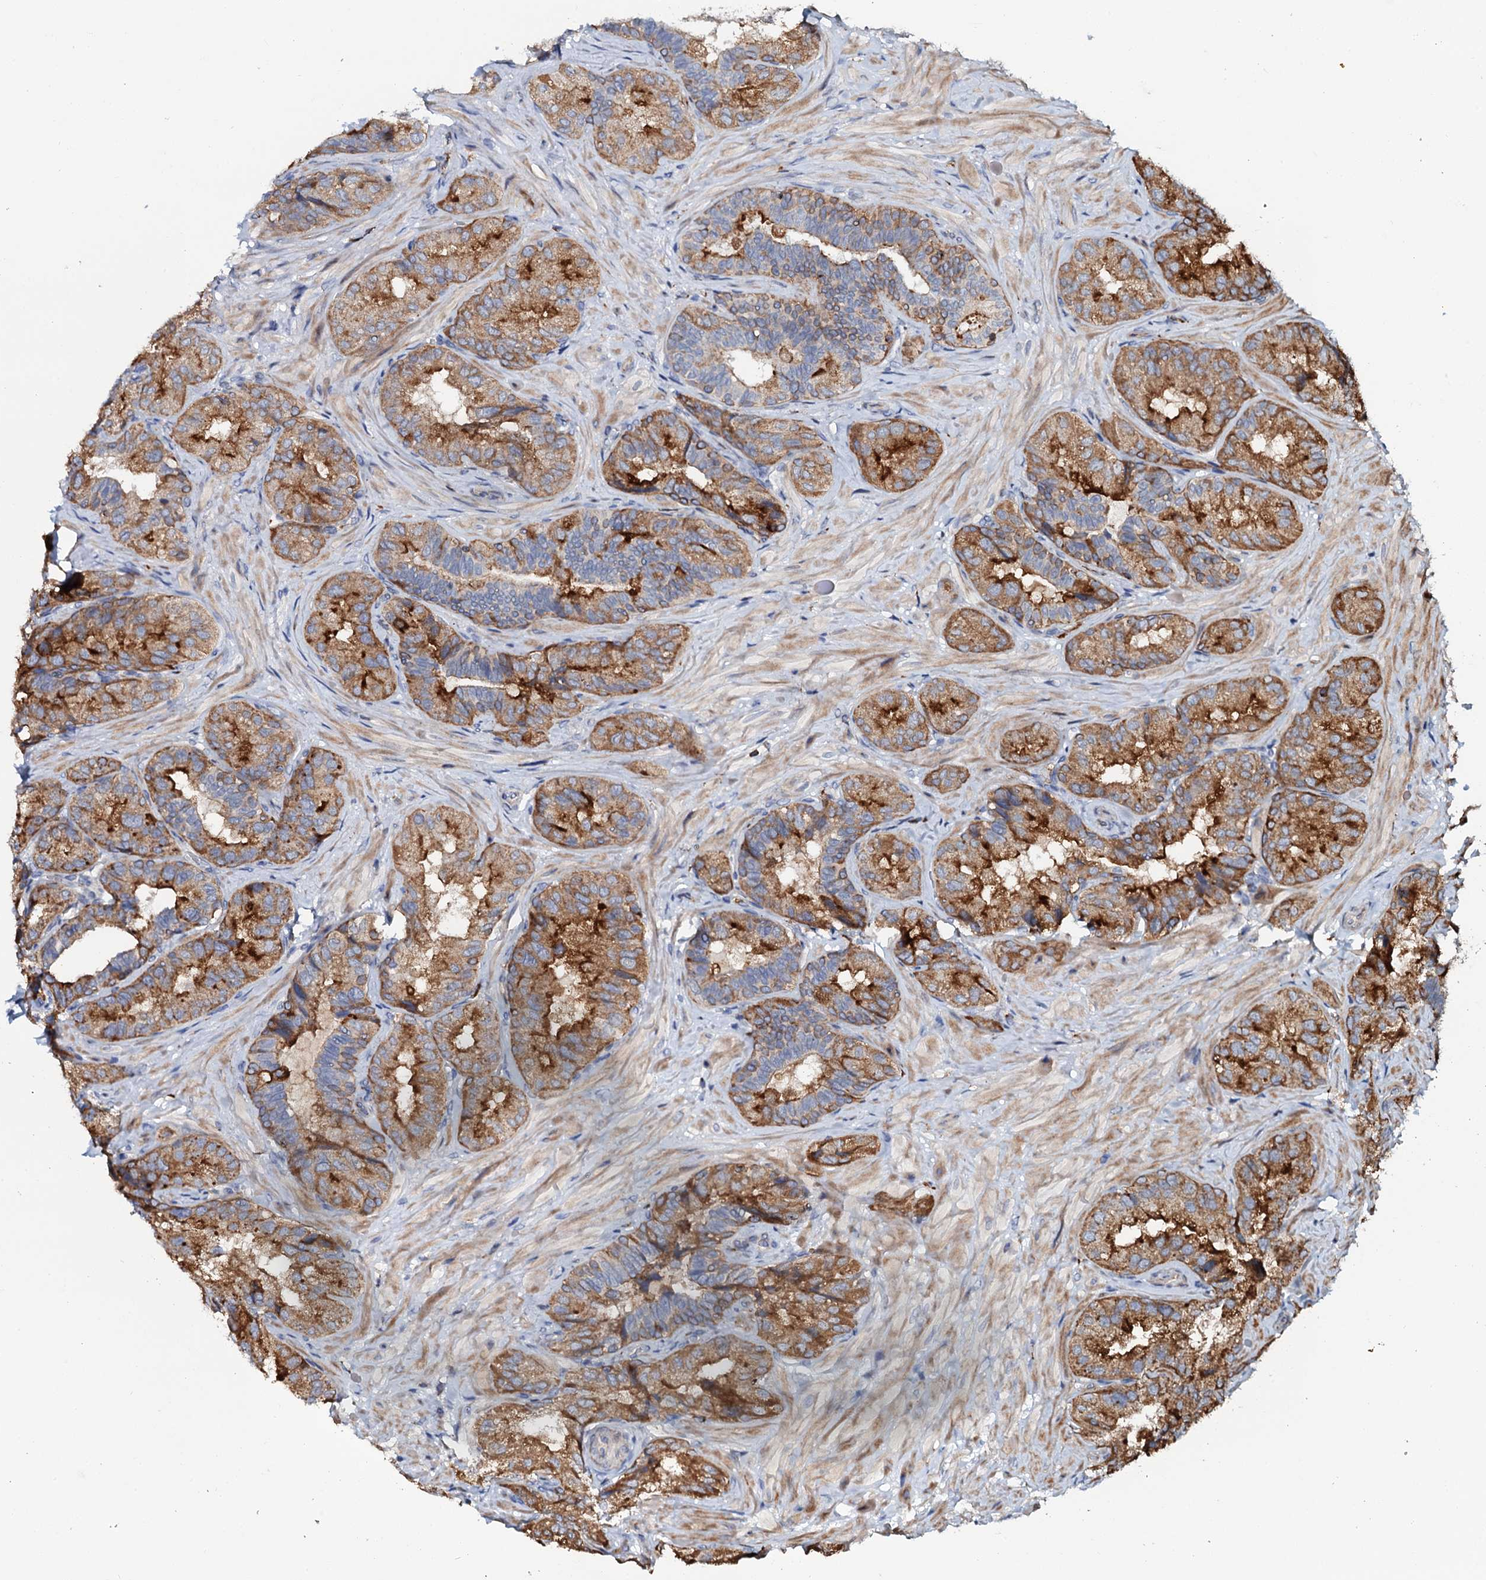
{"staining": {"intensity": "strong", "quantity": ">75%", "location": "cytoplasmic/membranous"}, "tissue": "seminal vesicle", "cell_type": "Glandular cells", "image_type": "normal", "snomed": [{"axis": "morphology", "description": "Normal tissue, NOS"}, {"axis": "topography", "description": "Prostate and seminal vesicle, NOS"}, {"axis": "topography", "description": "Prostate"}, {"axis": "topography", "description": "Seminal veicle"}], "caption": "This image demonstrates immunohistochemistry staining of unremarkable human seminal vesicle, with high strong cytoplasmic/membranous staining in about >75% of glandular cells.", "gene": "VAMP8", "patient": {"sex": "male", "age": 67}}